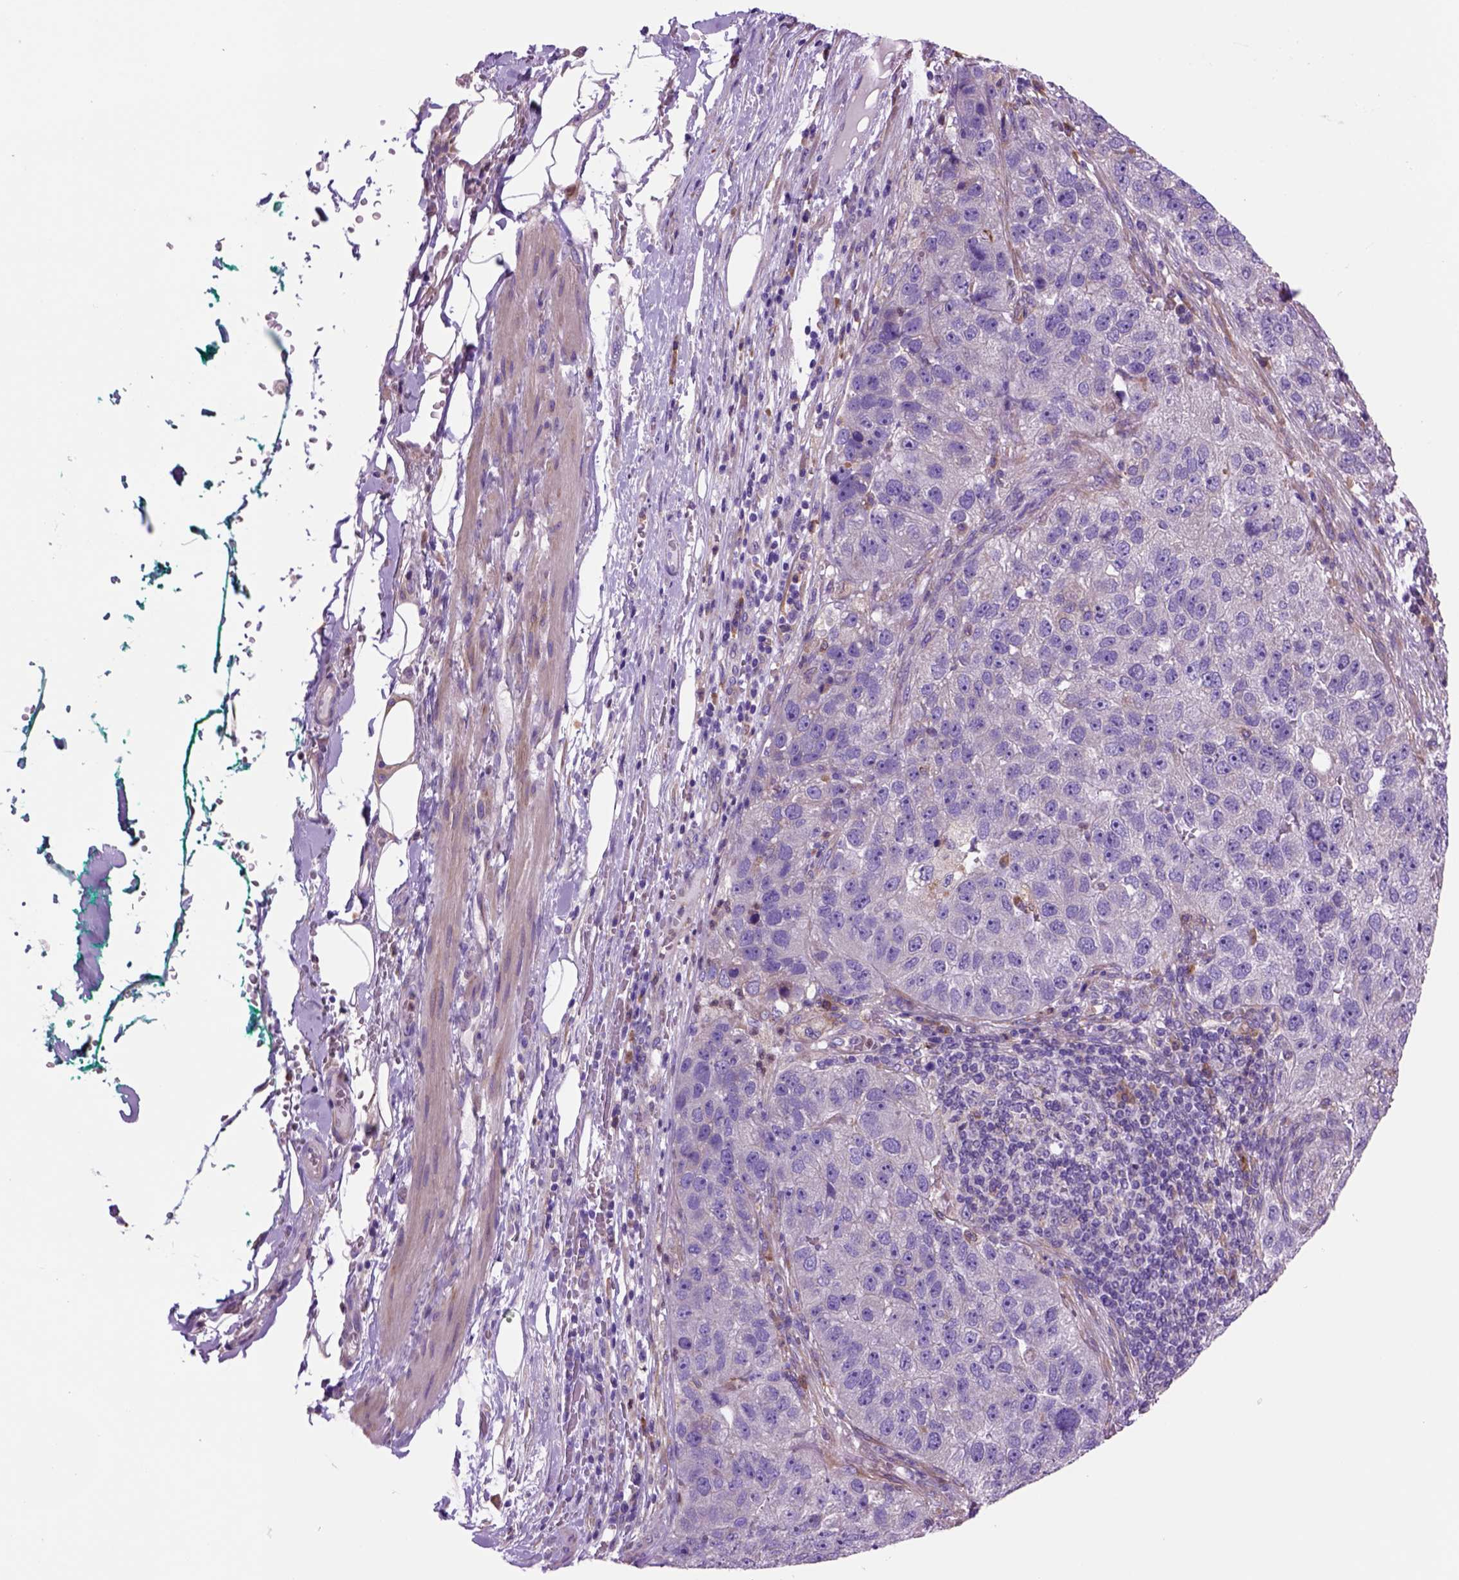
{"staining": {"intensity": "negative", "quantity": "none", "location": "none"}, "tissue": "pancreatic cancer", "cell_type": "Tumor cells", "image_type": "cancer", "snomed": [{"axis": "morphology", "description": "Adenocarcinoma, NOS"}, {"axis": "topography", "description": "Pancreas"}], "caption": "There is no significant expression in tumor cells of adenocarcinoma (pancreatic).", "gene": "PIAS3", "patient": {"sex": "female", "age": 61}}